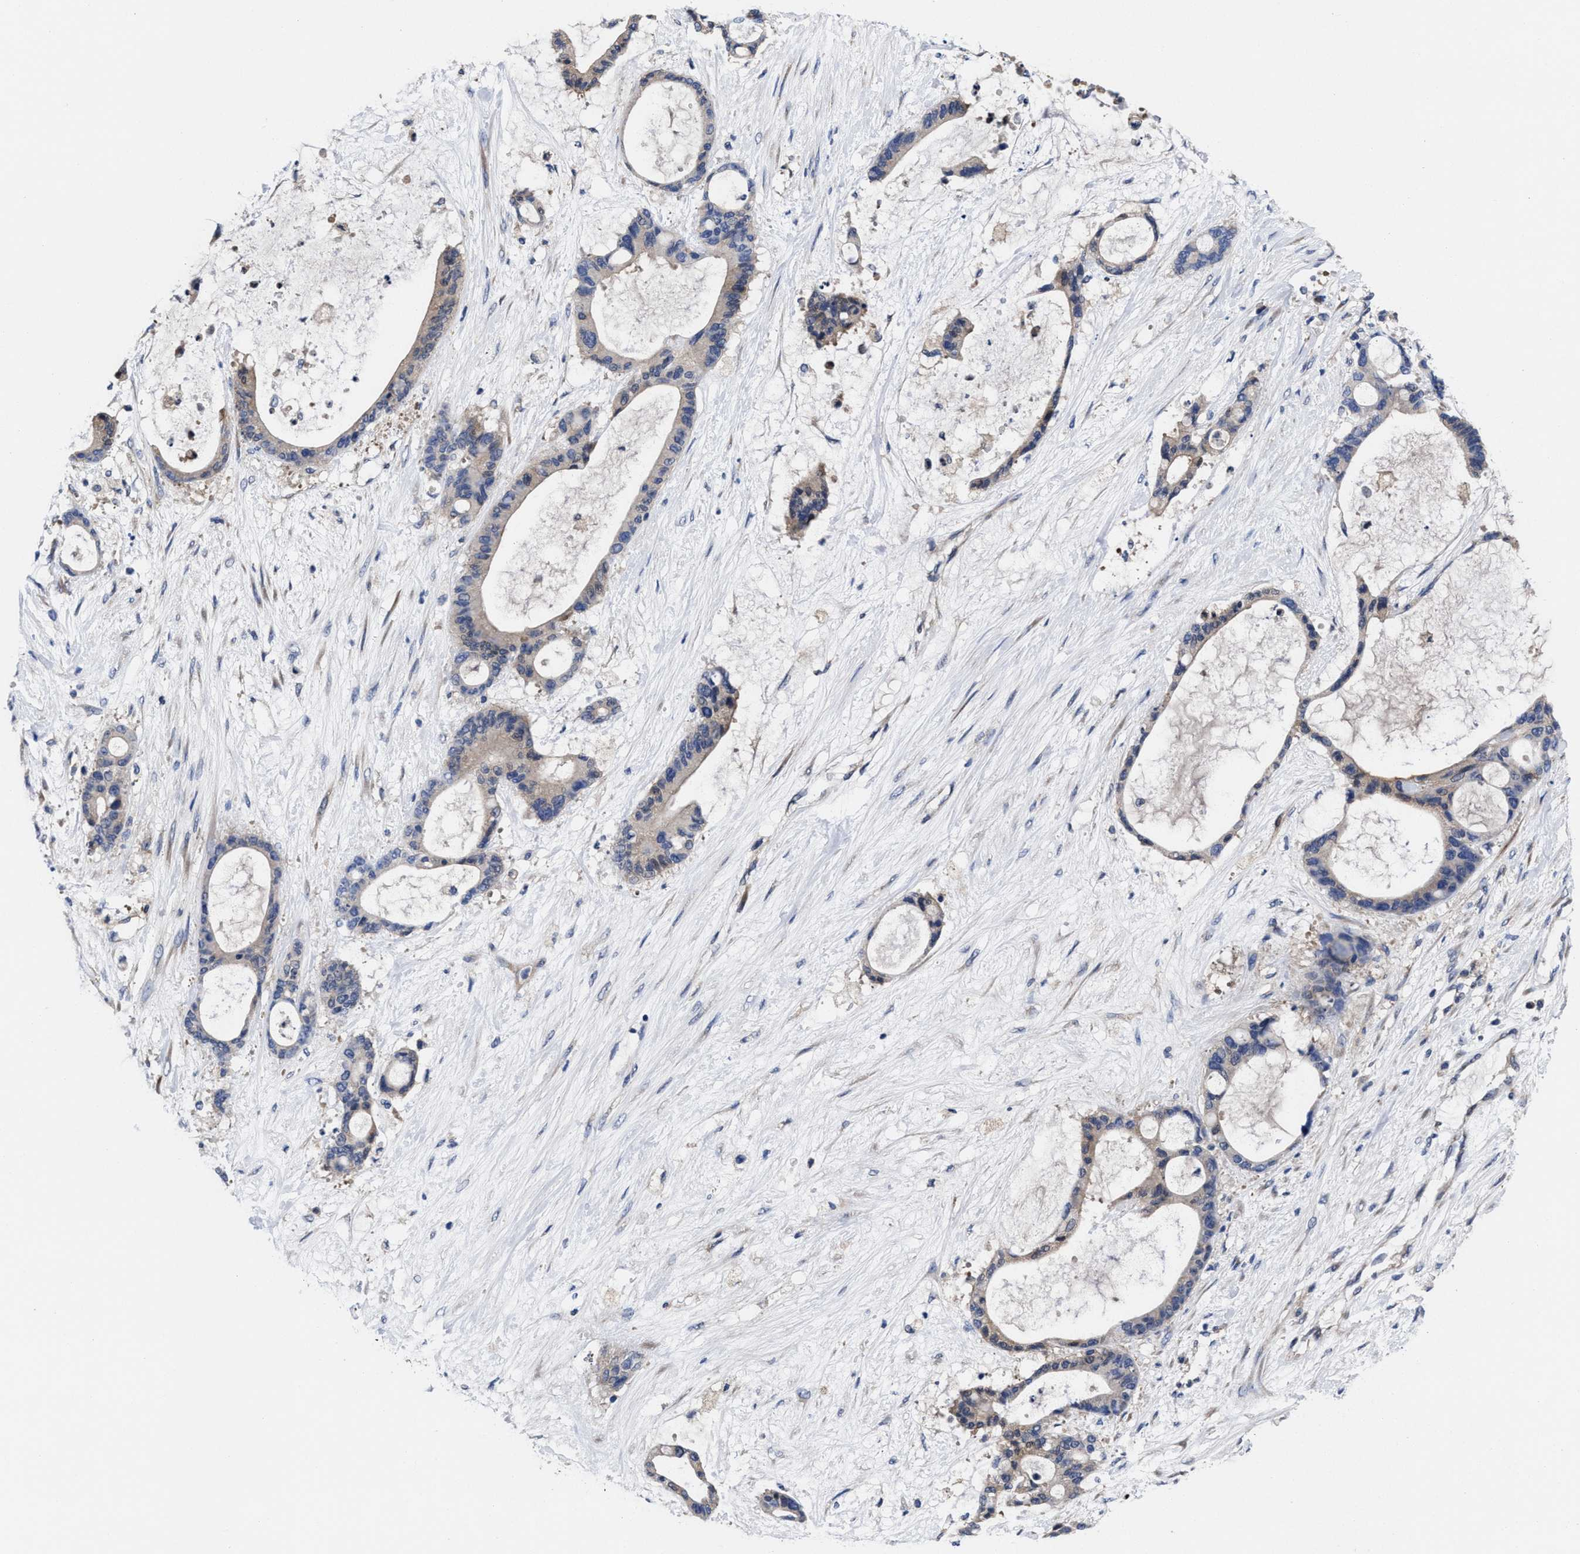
{"staining": {"intensity": "weak", "quantity": "25%-75%", "location": "cytoplasmic/membranous"}, "tissue": "liver cancer", "cell_type": "Tumor cells", "image_type": "cancer", "snomed": [{"axis": "morphology", "description": "Cholangiocarcinoma"}, {"axis": "topography", "description": "Liver"}], "caption": "This photomicrograph demonstrates immunohistochemistry staining of human cholangiocarcinoma (liver), with low weak cytoplasmic/membranous positivity in about 25%-75% of tumor cells.", "gene": "TXNDC17", "patient": {"sex": "female", "age": 73}}